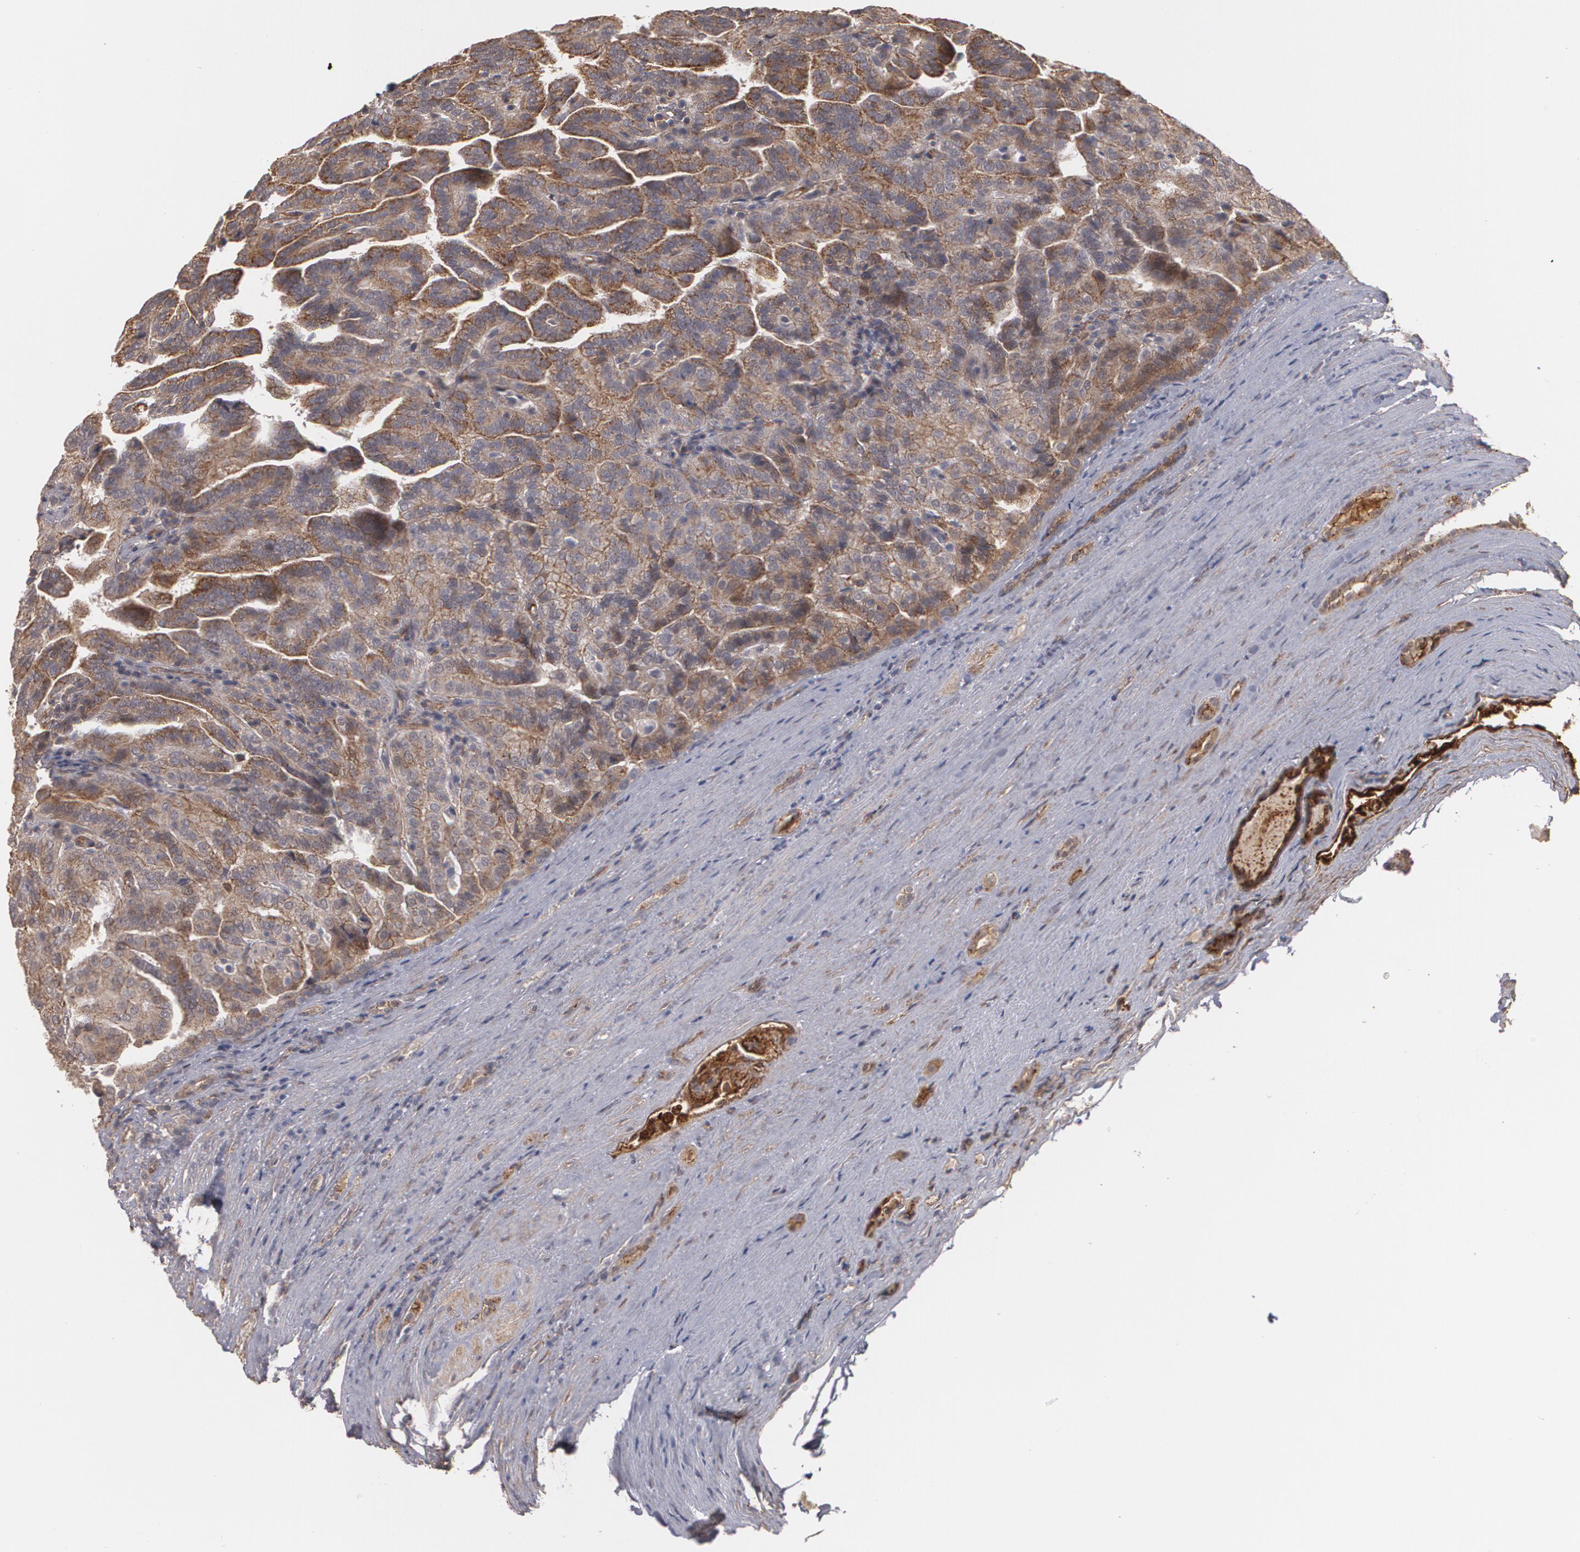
{"staining": {"intensity": "moderate", "quantity": ">75%", "location": "cytoplasmic/membranous"}, "tissue": "renal cancer", "cell_type": "Tumor cells", "image_type": "cancer", "snomed": [{"axis": "morphology", "description": "Adenocarcinoma, NOS"}, {"axis": "topography", "description": "Kidney"}], "caption": "Renal adenocarcinoma stained with IHC demonstrates moderate cytoplasmic/membranous positivity in about >75% of tumor cells. Nuclei are stained in blue.", "gene": "TJP1", "patient": {"sex": "male", "age": 61}}